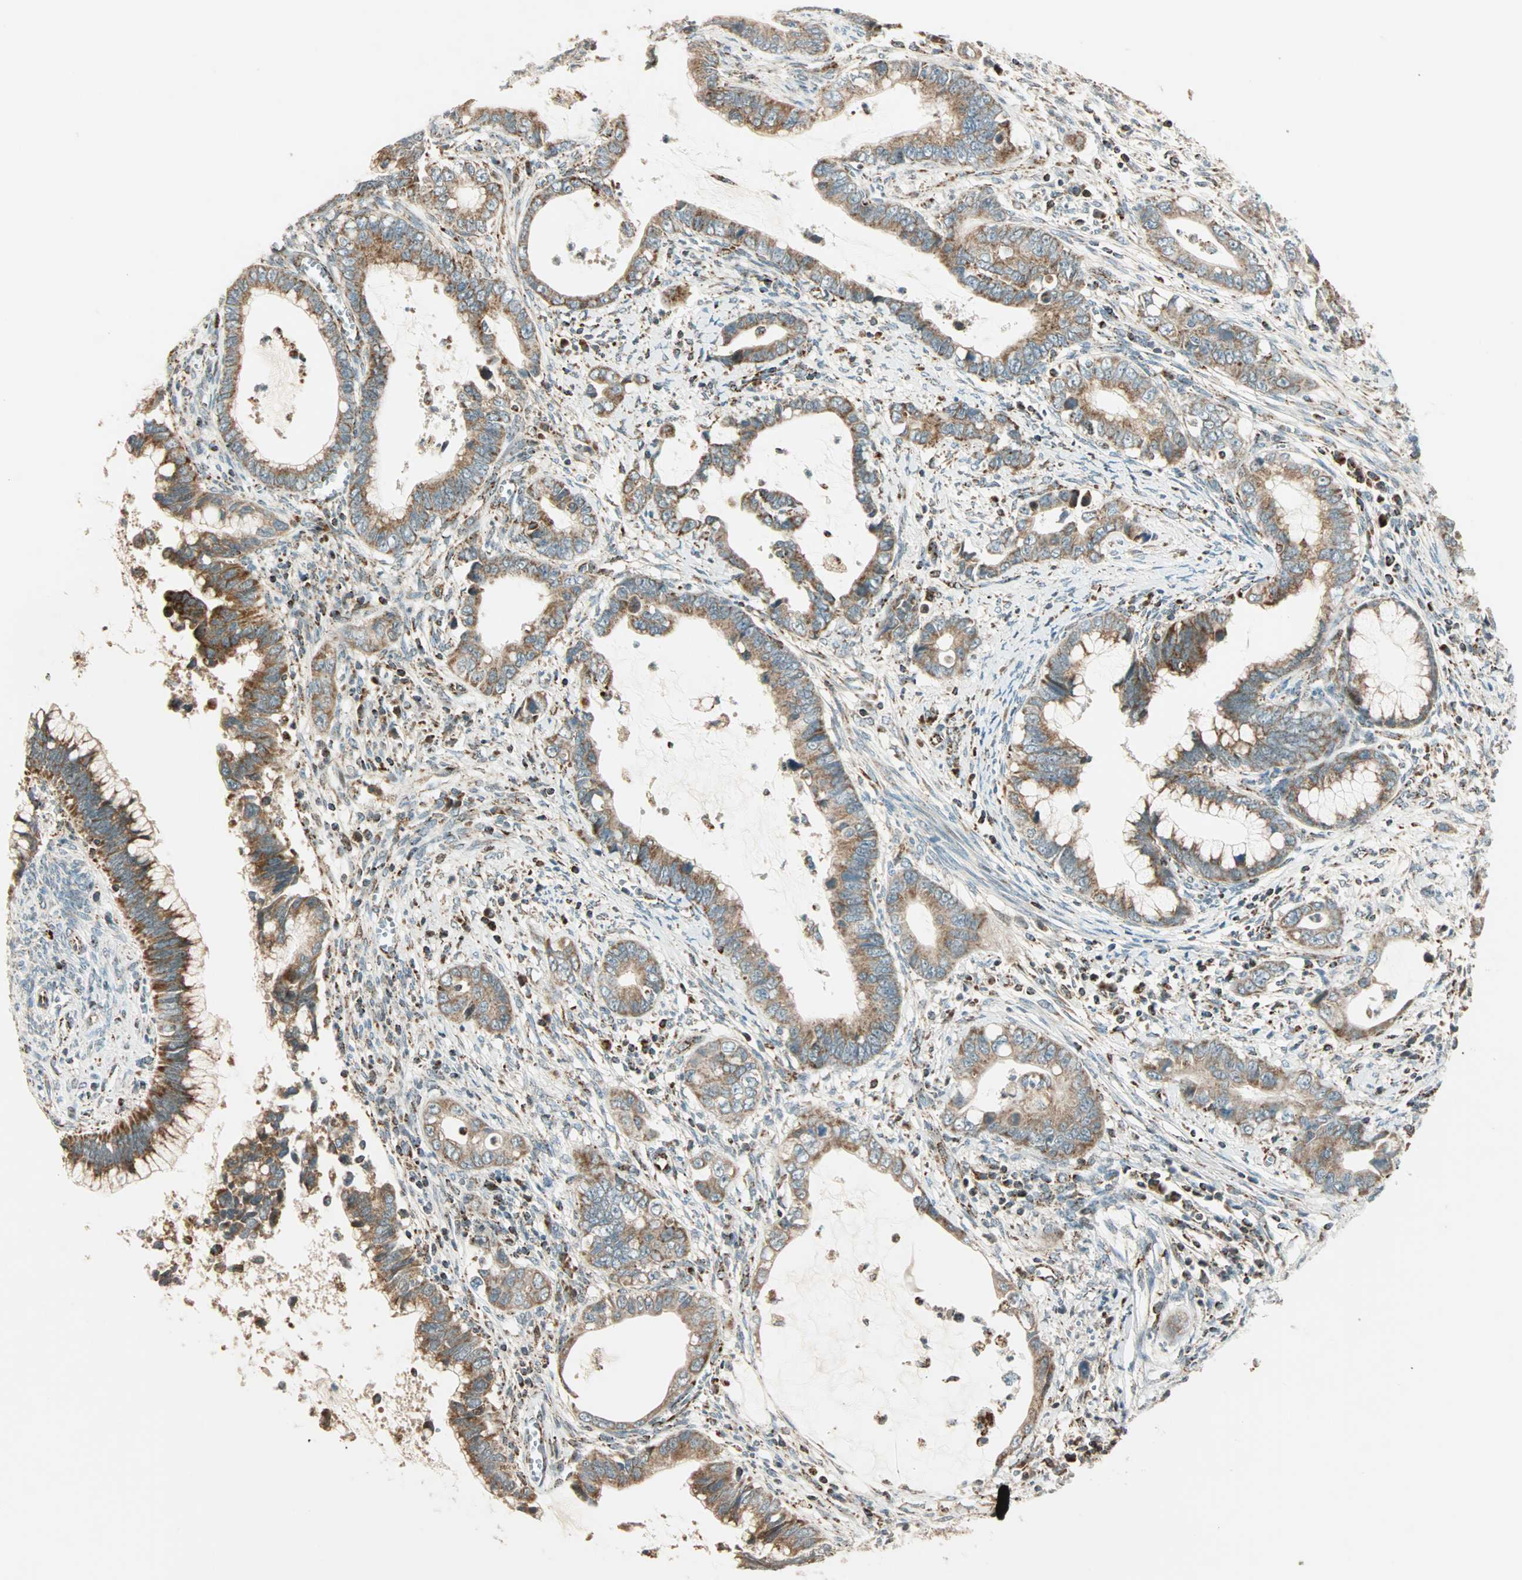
{"staining": {"intensity": "weak", "quantity": ">75%", "location": "cytoplasmic/membranous"}, "tissue": "cervical cancer", "cell_type": "Tumor cells", "image_type": "cancer", "snomed": [{"axis": "morphology", "description": "Adenocarcinoma, NOS"}, {"axis": "topography", "description": "Cervix"}], "caption": "This image displays cervical cancer stained with IHC to label a protein in brown. The cytoplasmic/membranous of tumor cells show weak positivity for the protein. Nuclei are counter-stained blue.", "gene": "SPRY4", "patient": {"sex": "female", "age": 44}}